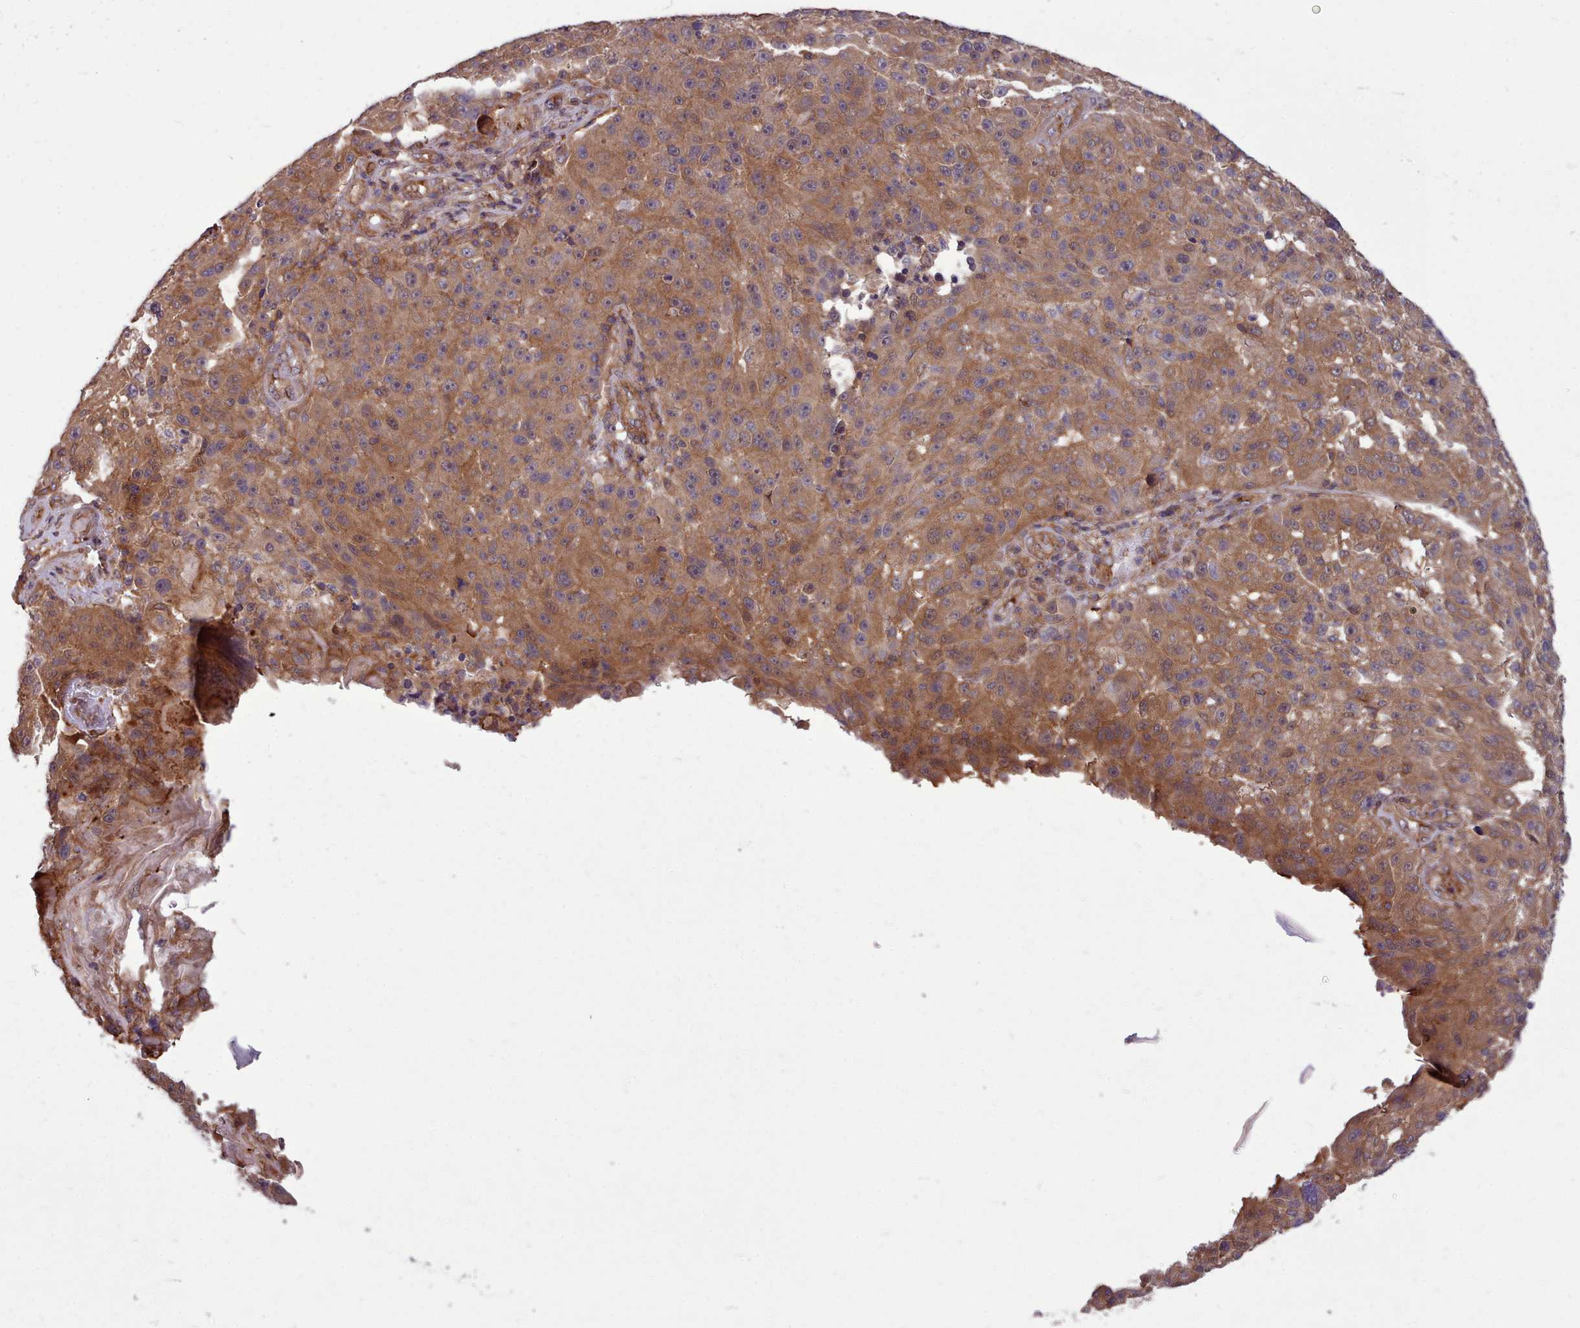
{"staining": {"intensity": "moderate", "quantity": ">75%", "location": "cytoplasmic/membranous"}, "tissue": "melanoma", "cell_type": "Tumor cells", "image_type": "cancer", "snomed": [{"axis": "morphology", "description": "Malignant melanoma, NOS"}, {"axis": "topography", "description": "Skin"}], "caption": "Brown immunohistochemical staining in human melanoma shows moderate cytoplasmic/membranous positivity in about >75% of tumor cells.", "gene": "STUB1", "patient": {"sex": "male", "age": 53}}